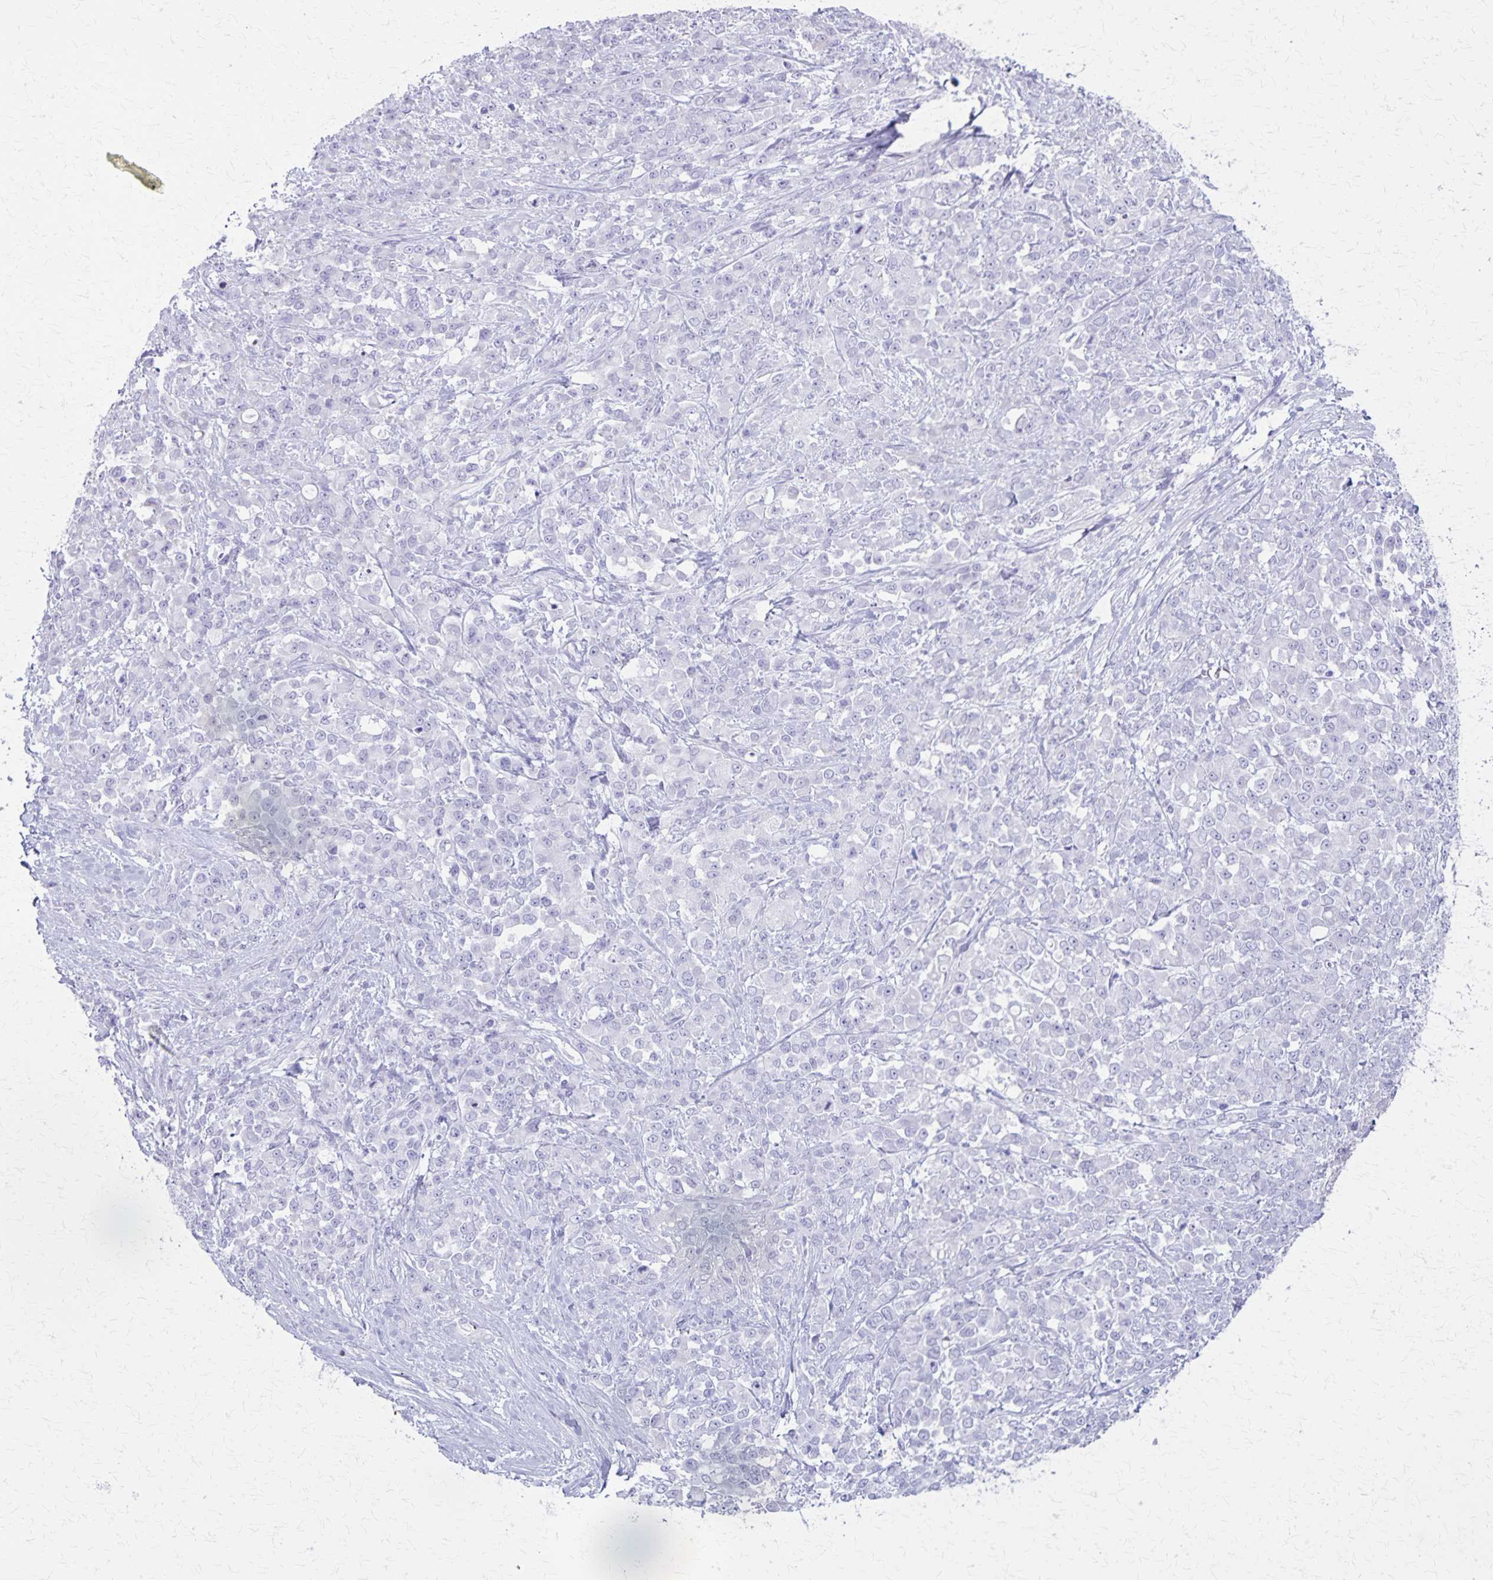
{"staining": {"intensity": "negative", "quantity": "none", "location": "none"}, "tissue": "stomach cancer", "cell_type": "Tumor cells", "image_type": "cancer", "snomed": [{"axis": "morphology", "description": "Adenocarcinoma, NOS"}, {"axis": "topography", "description": "Stomach"}], "caption": "There is no significant positivity in tumor cells of stomach adenocarcinoma.", "gene": "DEFA5", "patient": {"sex": "female", "age": 76}}